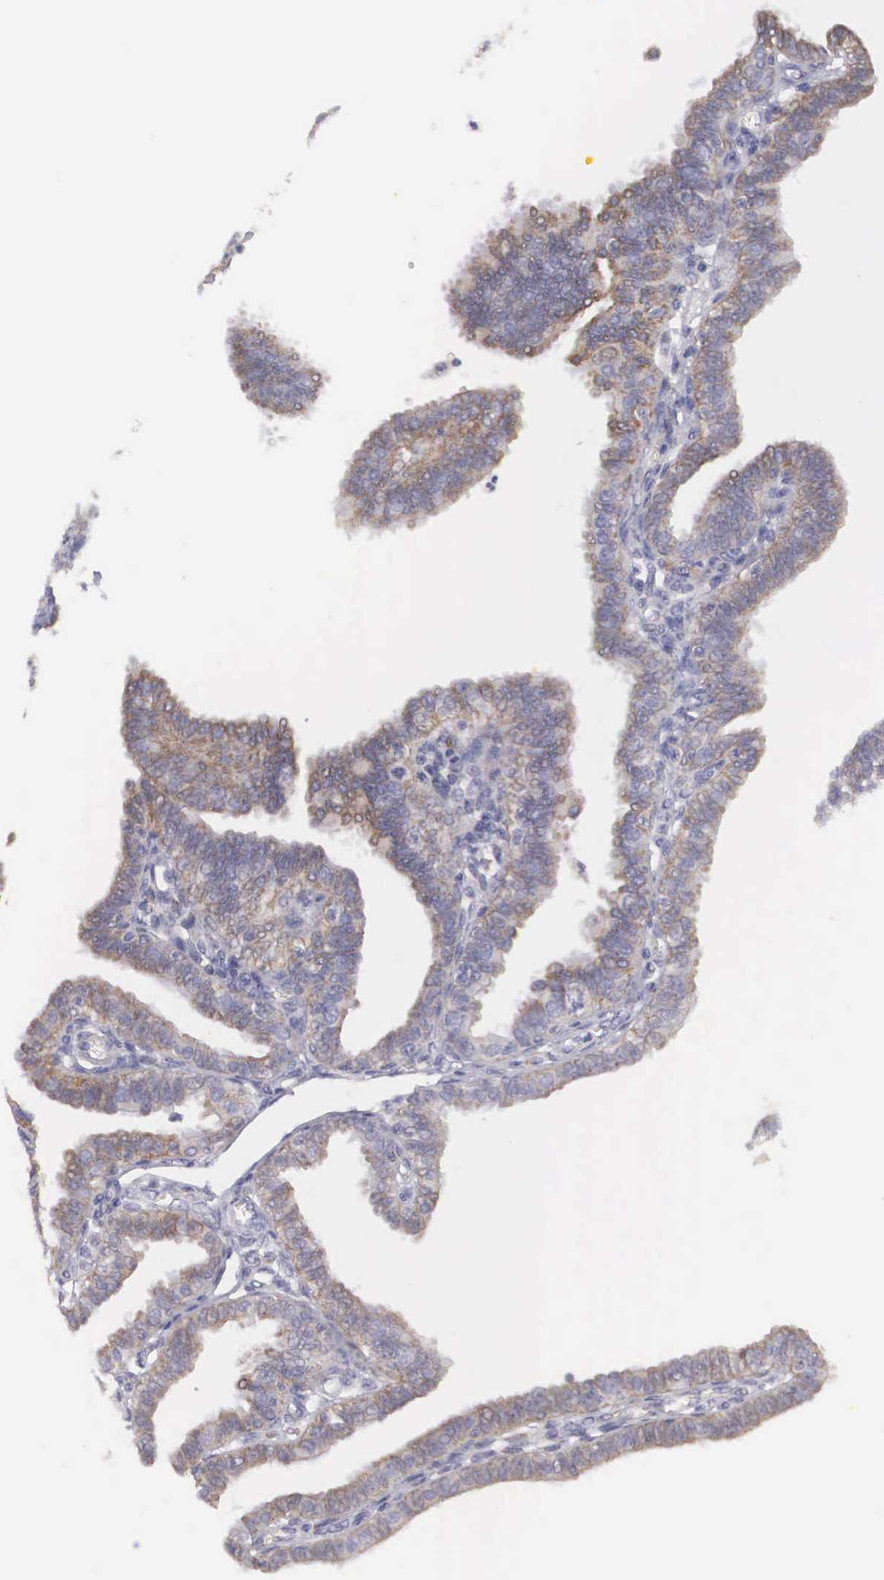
{"staining": {"intensity": "weak", "quantity": "25%-75%", "location": "cytoplasmic/membranous"}, "tissue": "fallopian tube", "cell_type": "Glandular cells", "image_type": "normal", "snomed": [{"axis": "morphology", "description": "Normal tissue, NOS"}, {"axis": "topography", "description": "Fallopian tube"}], "caption": "Approximately 25%-75% of glandular cells in normal human fallopian tube exhibit weak cytoplasmic/membranous protein positivity as visualized by brown immunohistochemical staining.", "gene": "NREP", "patient": {"sex": "female", "age": 41}}